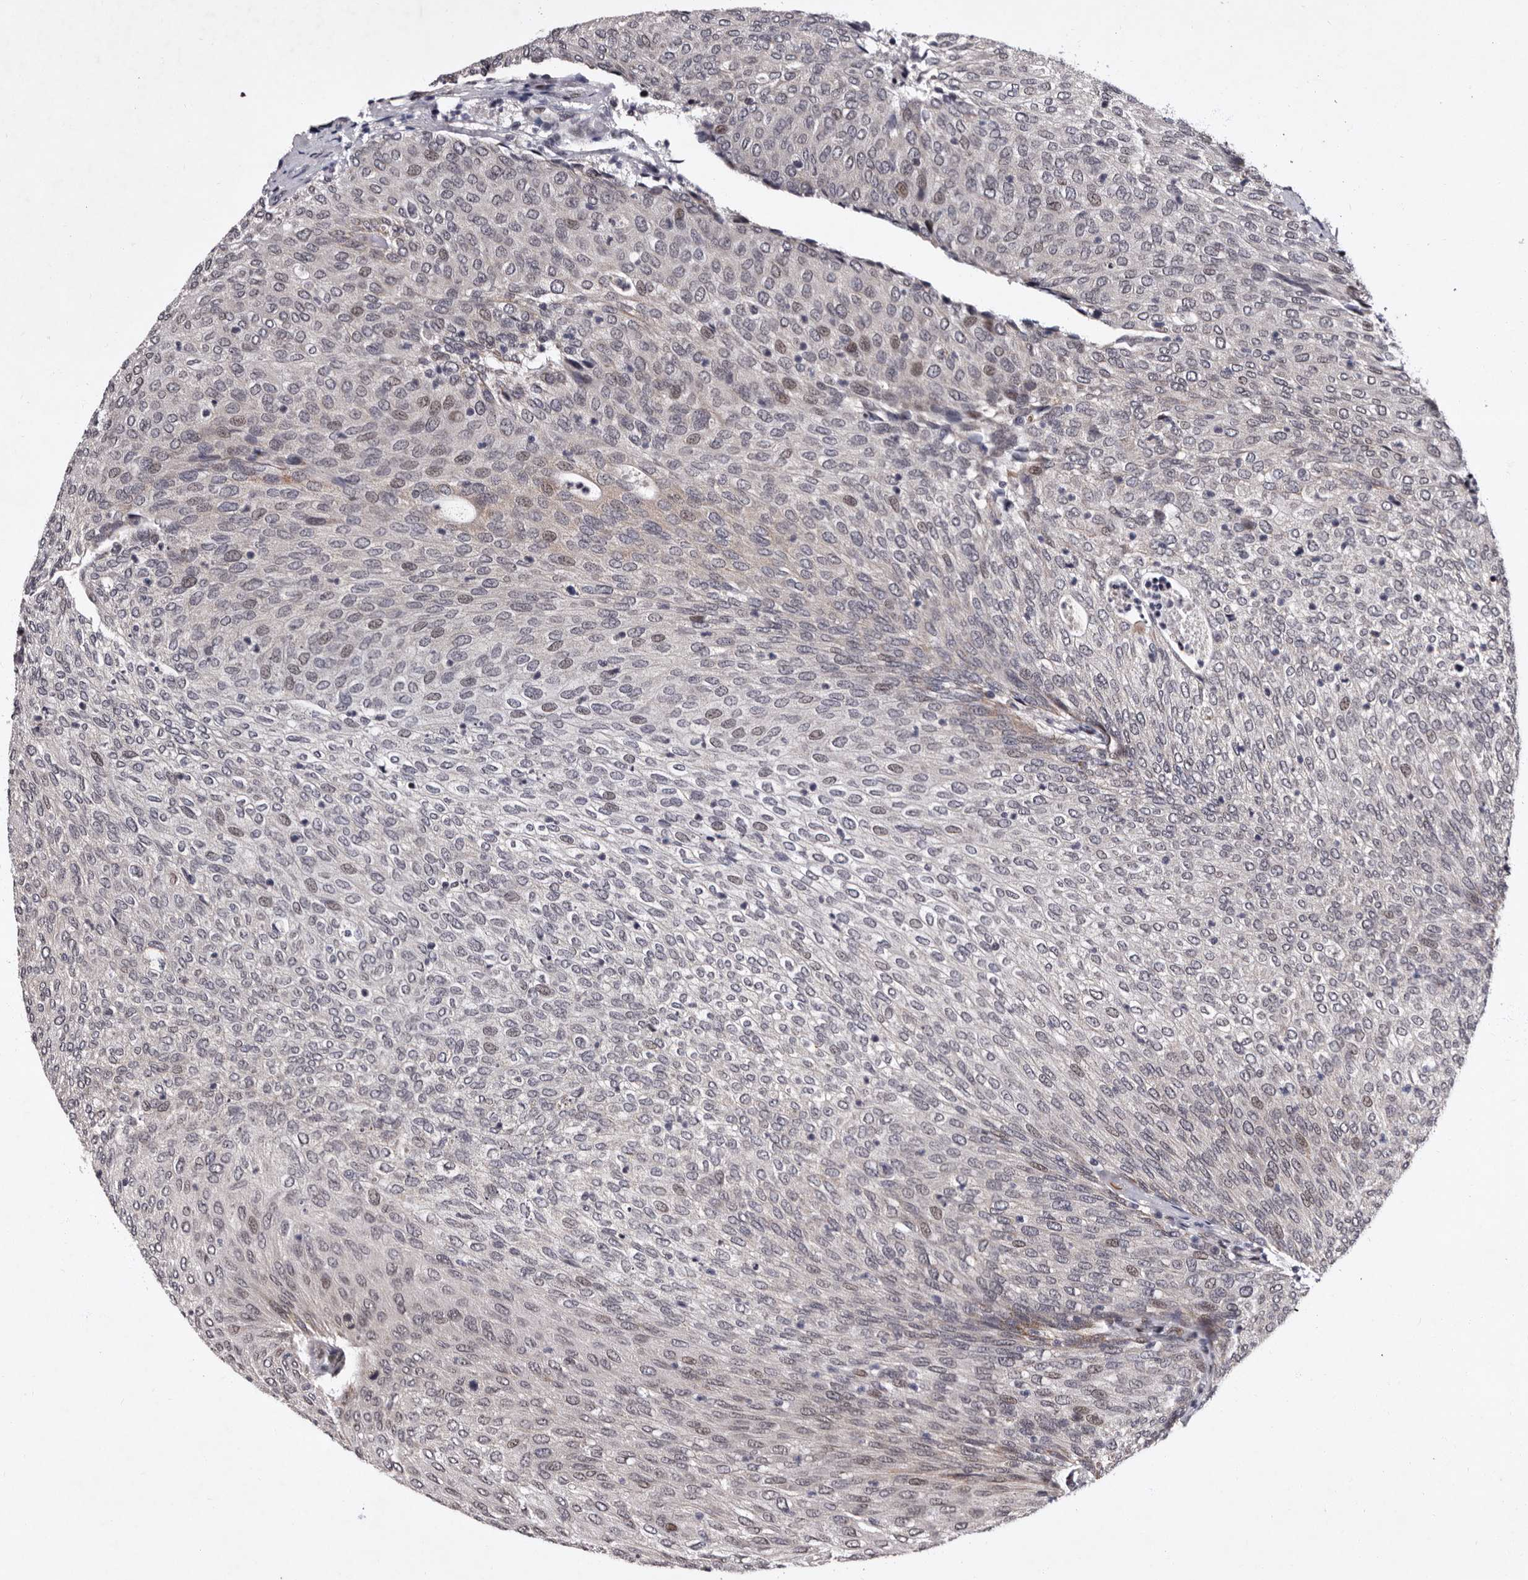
{"staining": {"intensity": "negative", "quantity": "none", "location": "none"}, "tissue": "urothelial cancer", "cell_type": "Tumor cells", "image_type": "cancer", "snomed": [{"axis": "morphology", "description": "Urothelial carcinoma, Low grade"}, {"axis": "topography", "description": "Urinary bladder"}], "caption": "This micrograph is of urothelial carcinoma (low-grade) stained with immunohistochemistry to label a protein in brown with the nuclei are counter-stained blue. There is no expression in tumor cells. (Immunohistochemistry (ihc), brightfield microscopy, high magnification).", "gene": "TNKS", "patient": {"sex": "female", "age": 79}}